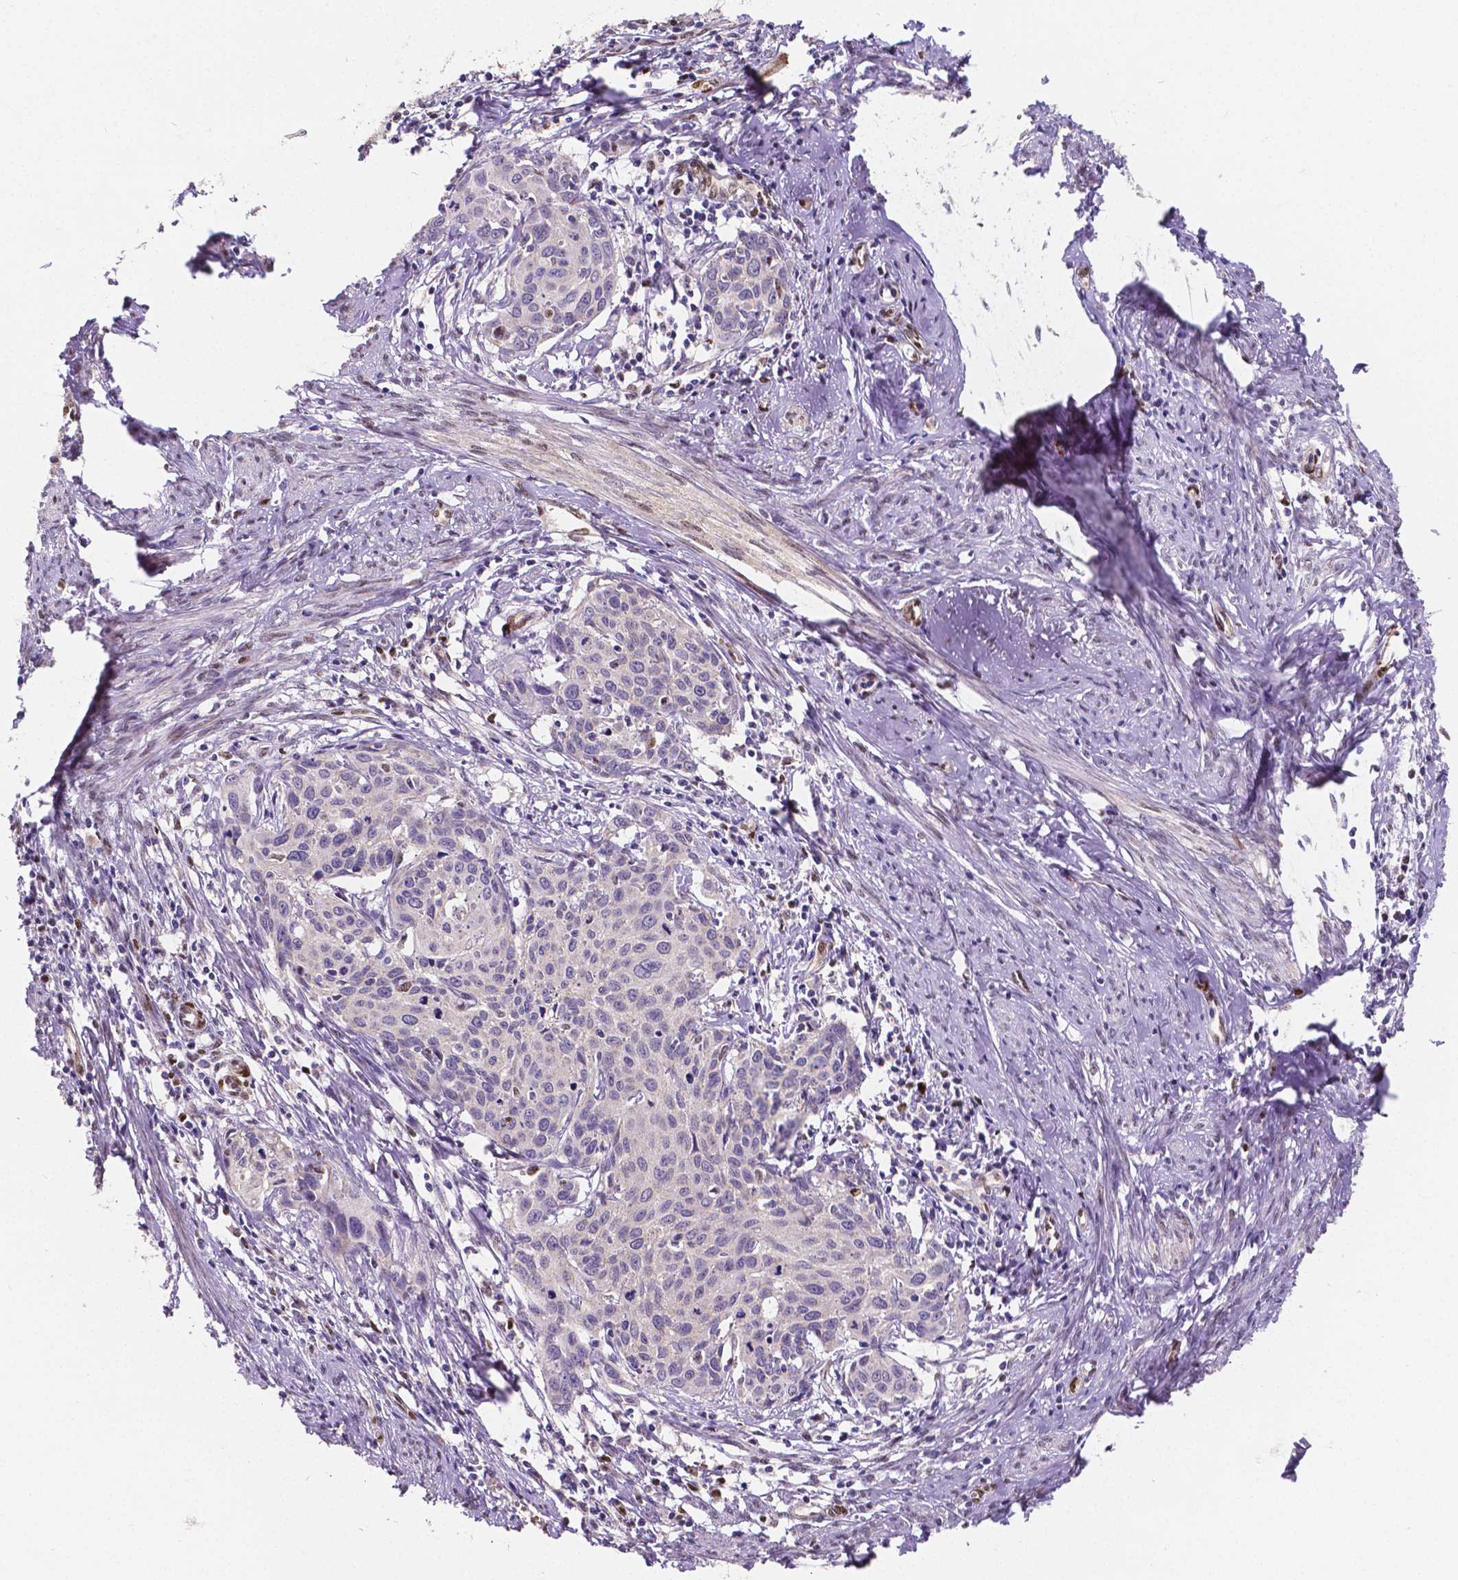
{"staining": {"intensity": "negative", "quantity": "none", "location": "none"}, "tissue": "cervical cancer", "cell_type": "Tumor cells", "image_type": "cancer", "snomed": [{"axis": "morphology", "description": "Squamous cell carcinoma, NOS"}, {"axis": "topography", "description": "Cervix"}], "caption": "Protein analysis of cervical cancer (squamous cell carcinoma) shows no significant staining in tumor cells.", "gene": "MEF2C", "patient": {"sex": "female", "age": 62}}